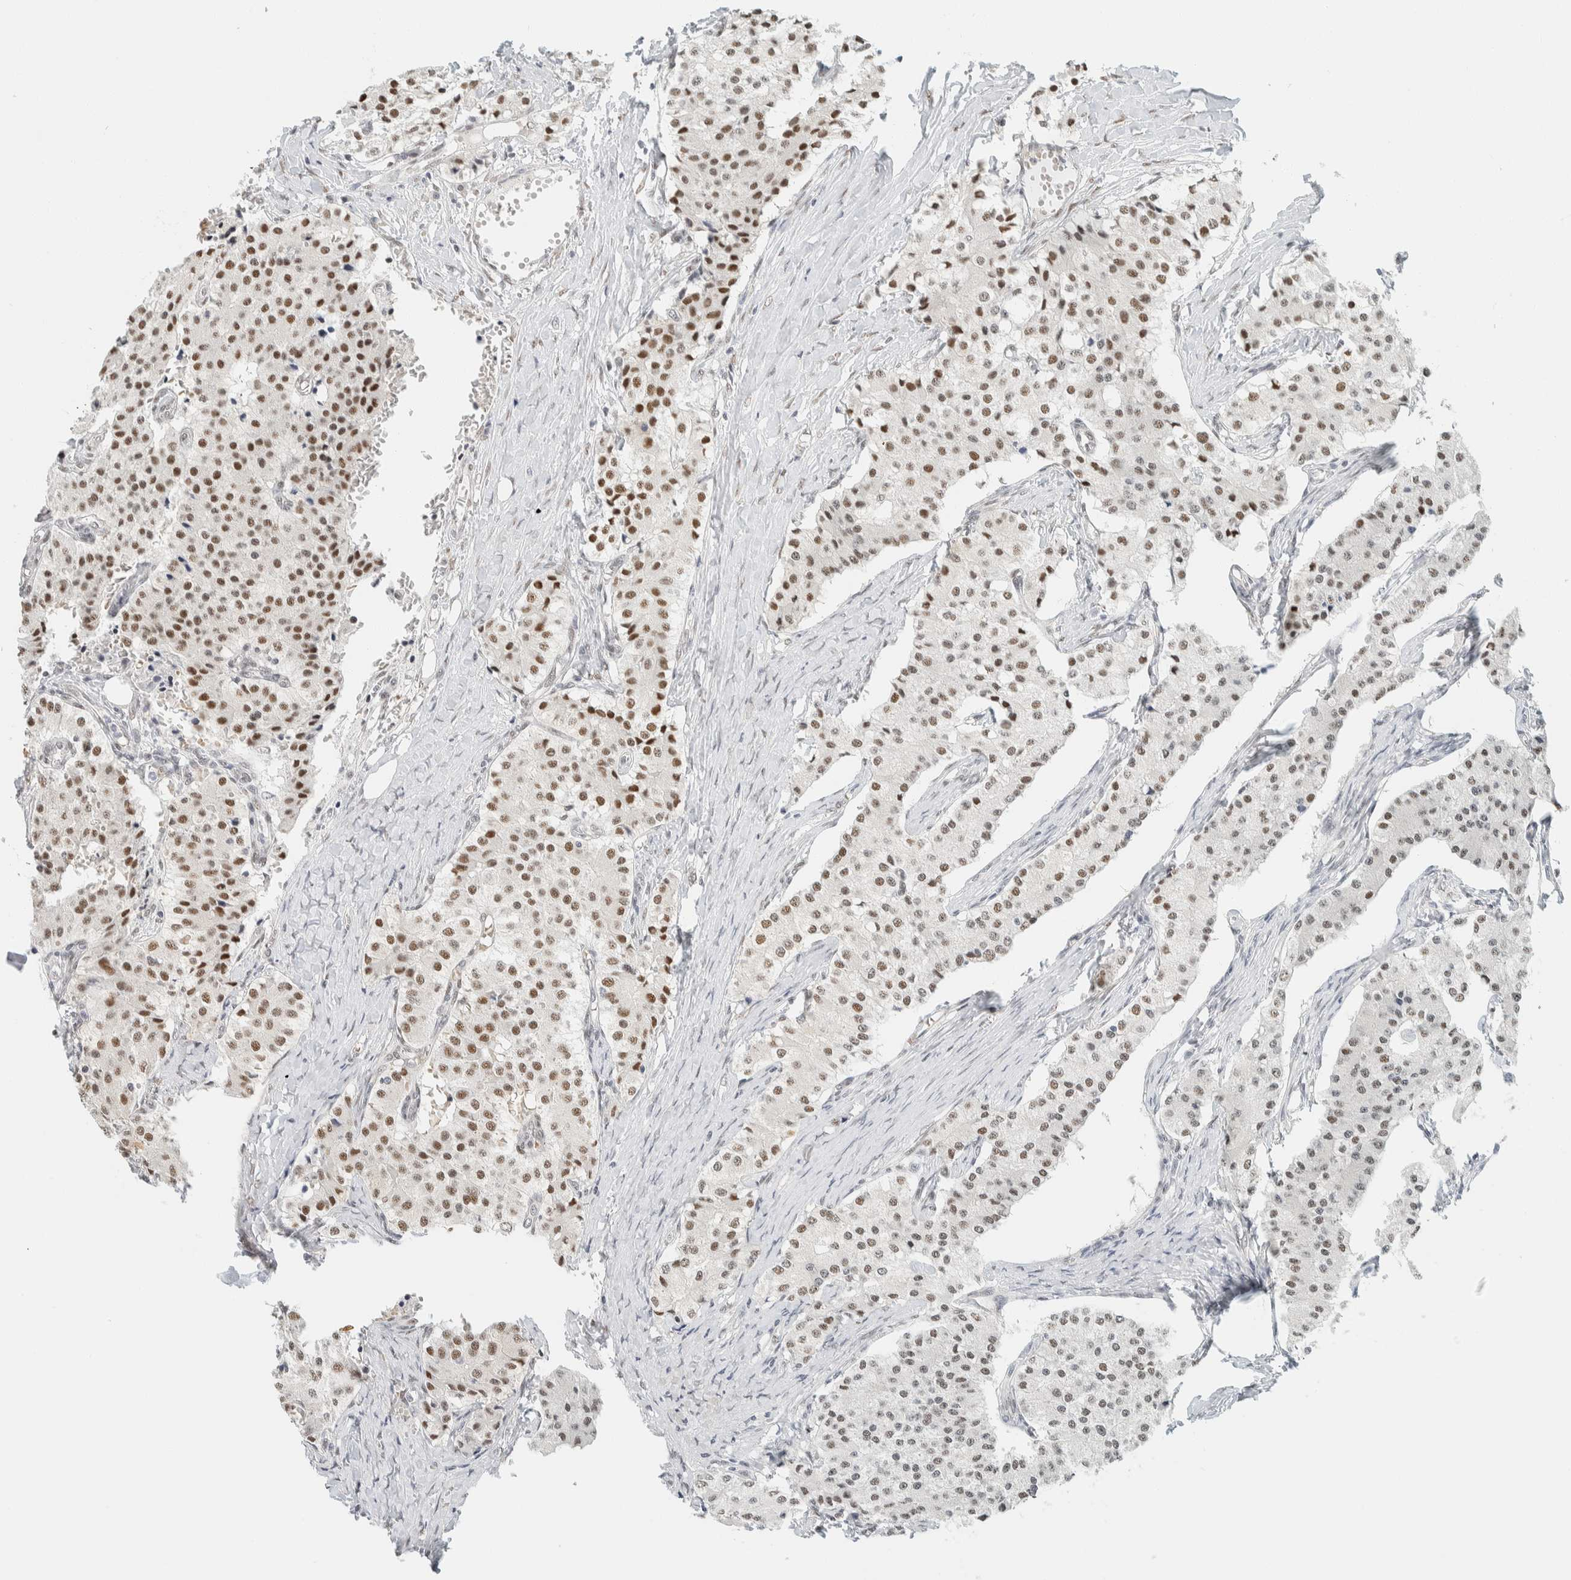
{"staining": {"intensity": "moderate", "quantity": "25%-75%", "location": "nuclear"}, "tissue": "carcinoid", "cell_type": "Tumor cells", "image_type": "cancer", "snomed": [{"axis": "morphology", "description": "Carcinoid, malignant, NOS"}, {"axis": "topography", "description": "Colon"}], "caption": "Carcinoid was stained to show a protein in brown. There is medium levels of moderate nuclear expression in about 25%-75% of tumor cells.", "gene": "ZNF683", "patient": {"sex": "female", "age": 52}}